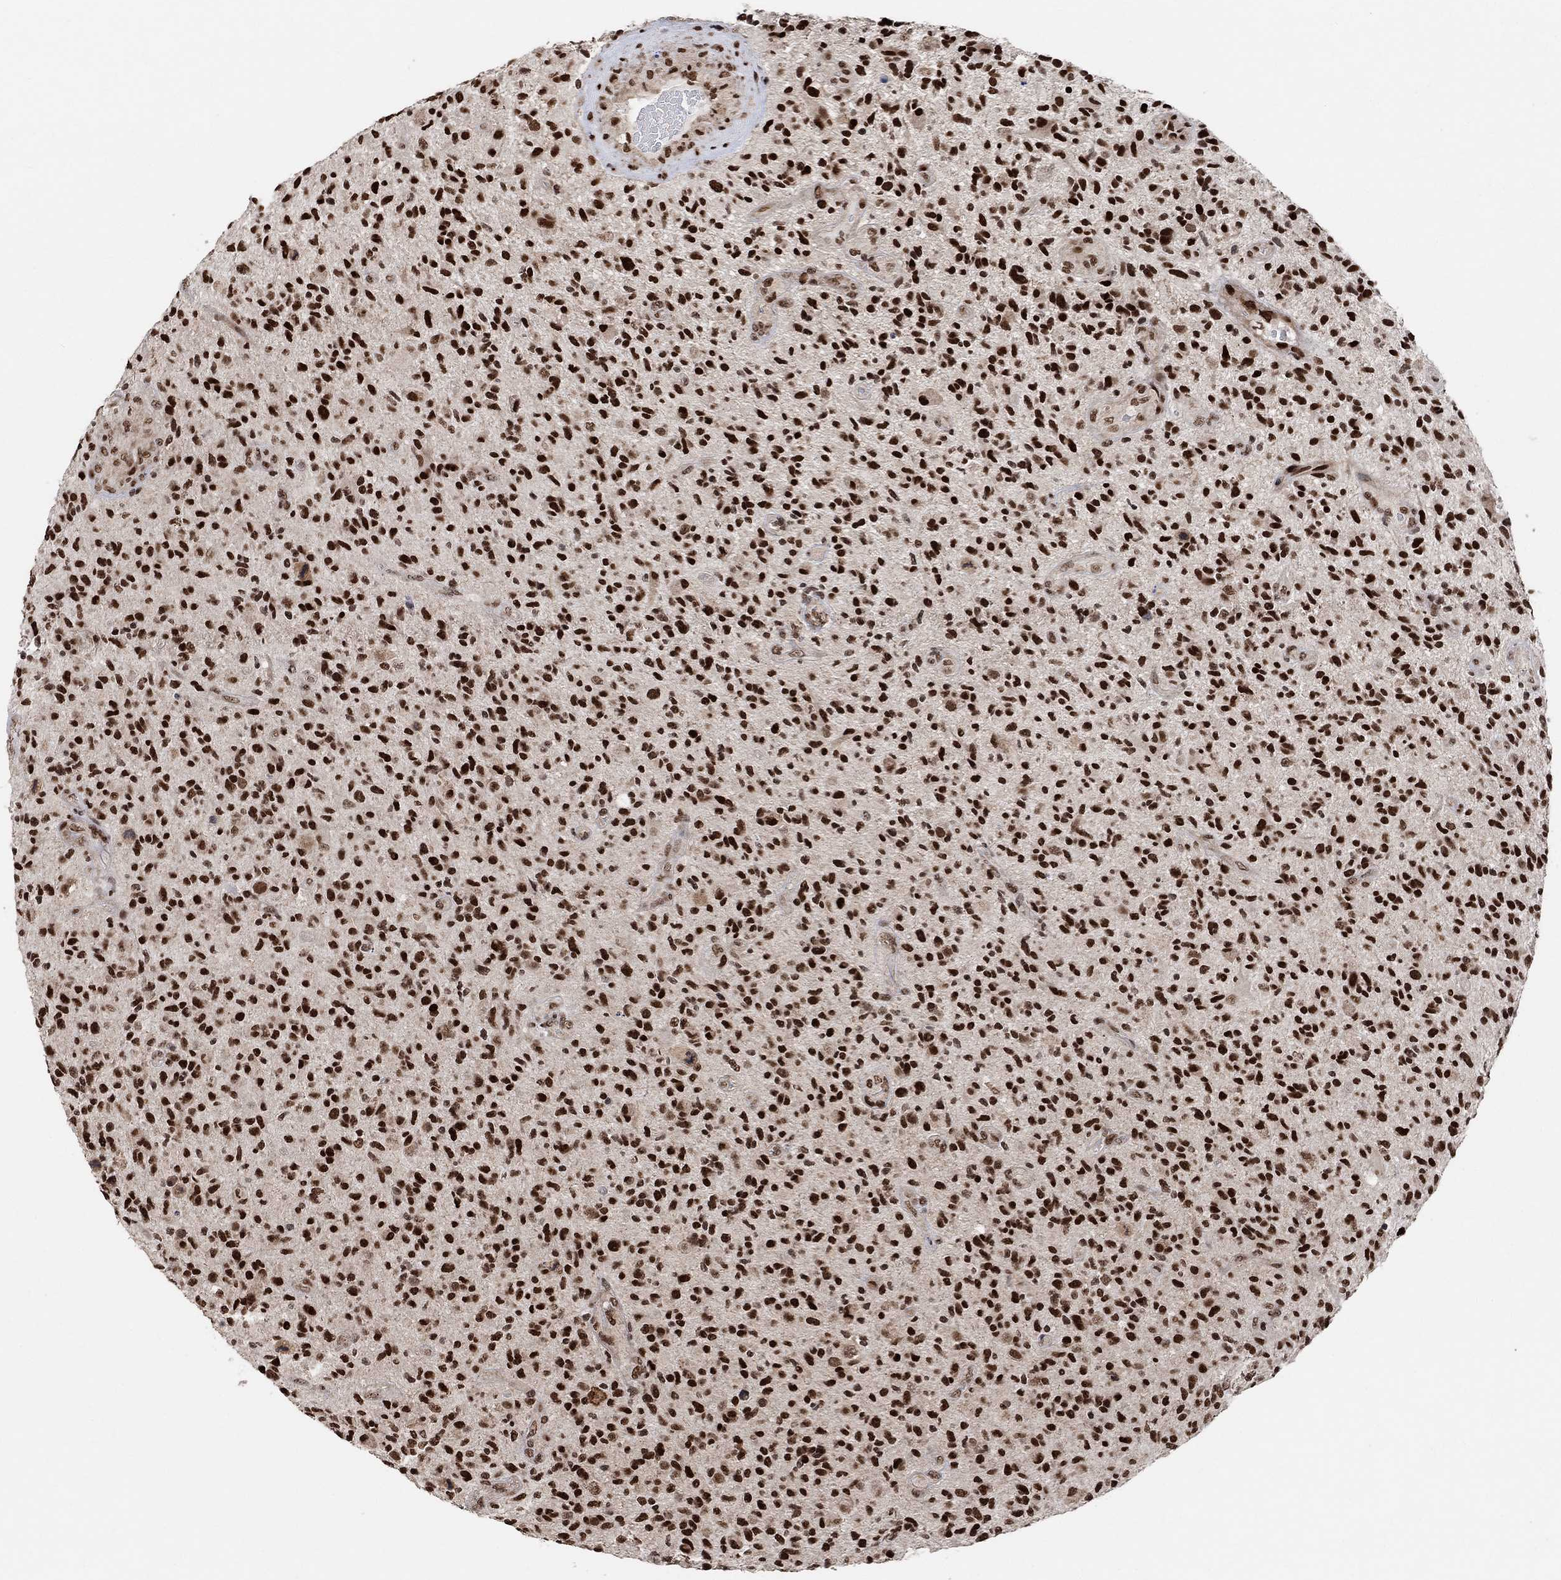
{"staining": {"intensity": "strong", "quantity": ">75%", "location": "nuclear"}, "tissue": "glioma", "cell_type": "Tumor cells", "image_type": "cancer", "snomed": [{"axis": "morphology", "description": "Glioma, malignant, High grade"}, {"axis": "topography", "description": "Brain"}], "caption": "Brown immunohistochemical staining in glioma reveals strong nuclear positivity in about >75% of tumor cells.", "gene": "E4F1", "patient": {"sex": "male", "age": 47}}